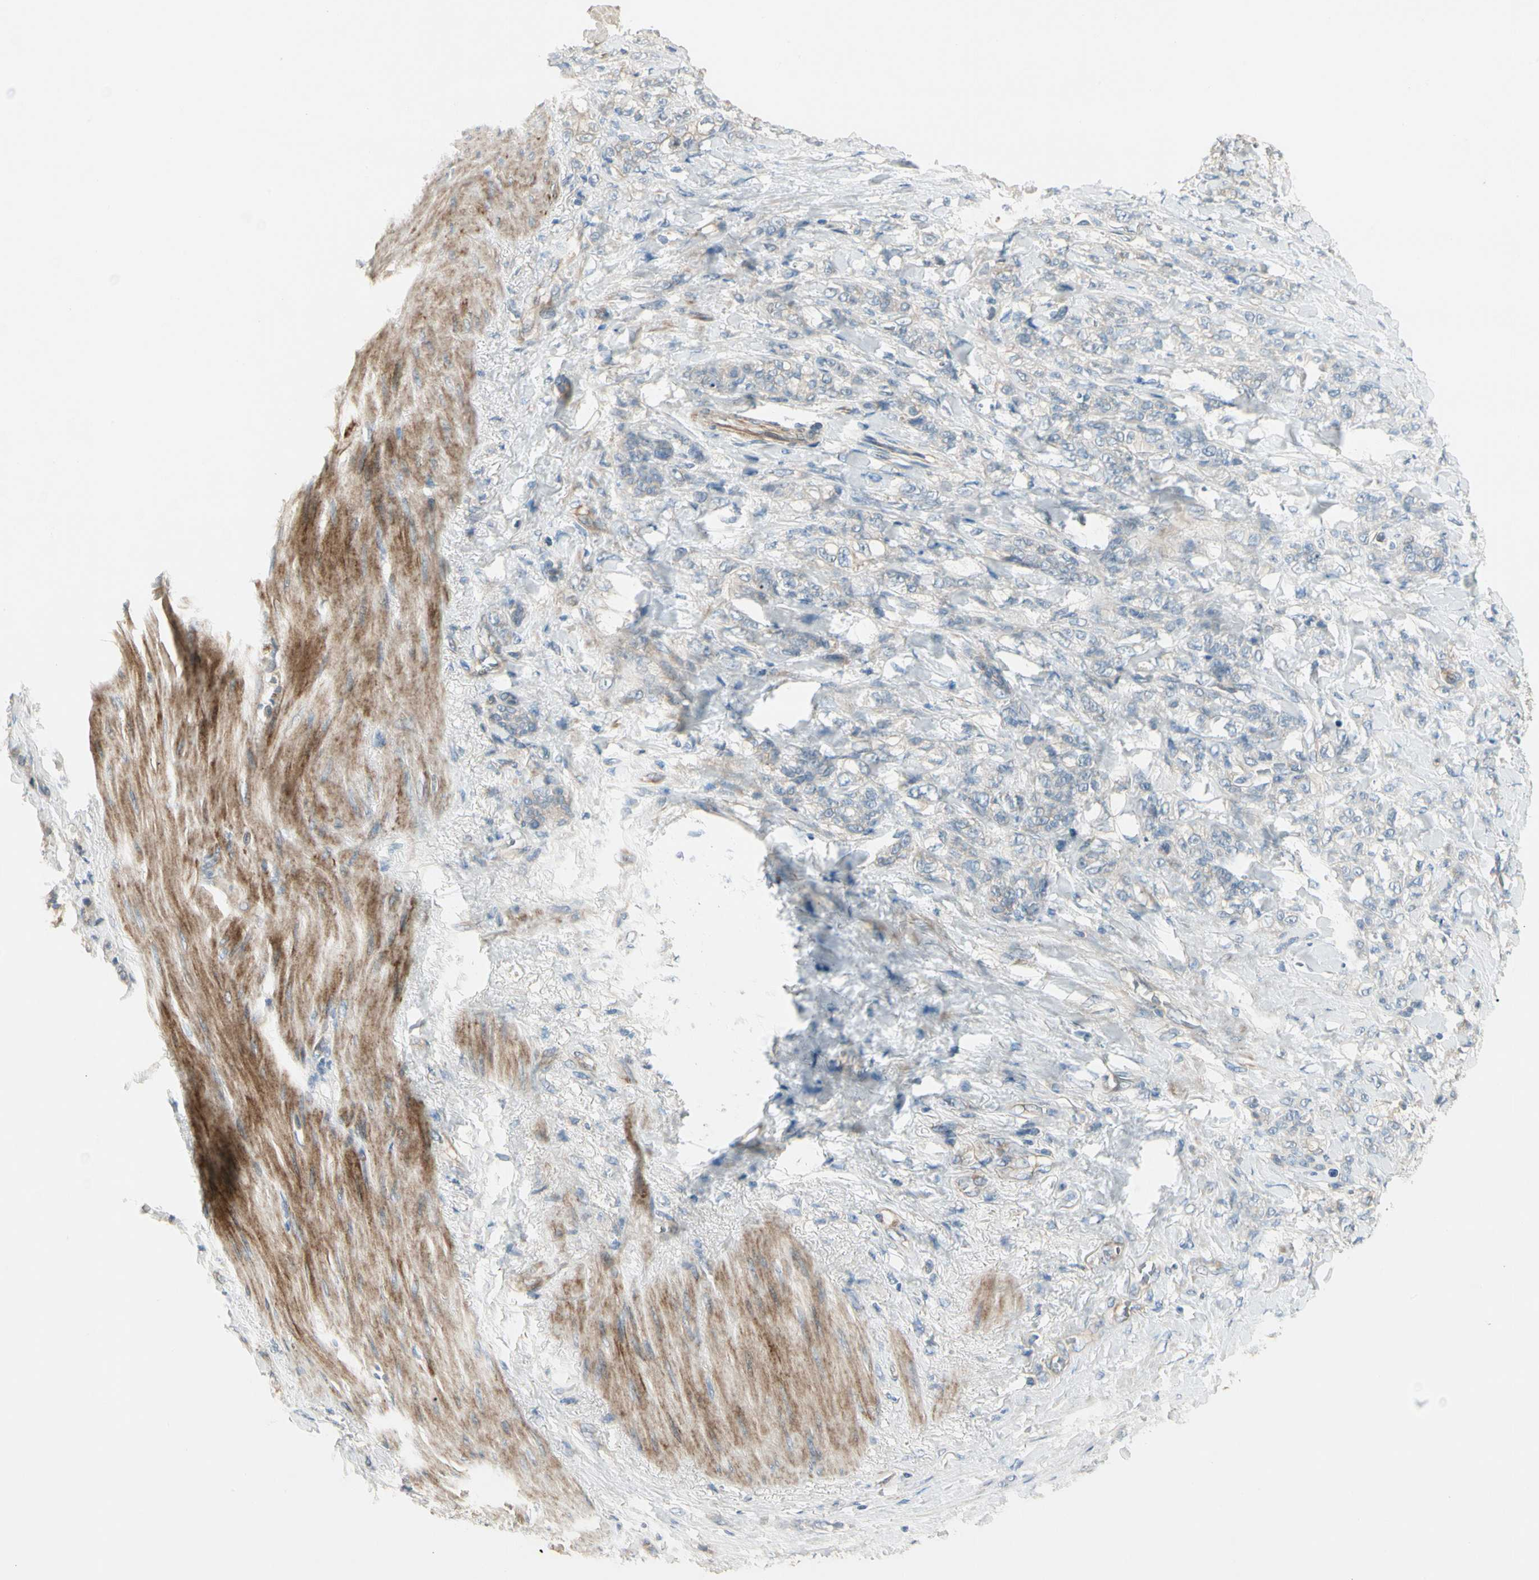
{"staining": {"intensity": "negative", "quantity": "none", "location": "none"}, "tissue": "stomach cancer", "cell_type": "Tumor cells", "image_type": "cancer", "snomed": [{"axis": "morphology", "description": "Adenocarcinoma, NOS"}, {"axis": "topography", "description": "Stomach"}], "caption": "DAB (3,3'-diaminobenzidine) immunohistochemical staining of adenocarcinoma (stomach) displays no significant staining in tumor cells. (DAB immunohistochemistry visualized using brightfield microscopy, high magnification).", "gene": "ADGRA3", "patient": {"sex": "male", "age": 82}}